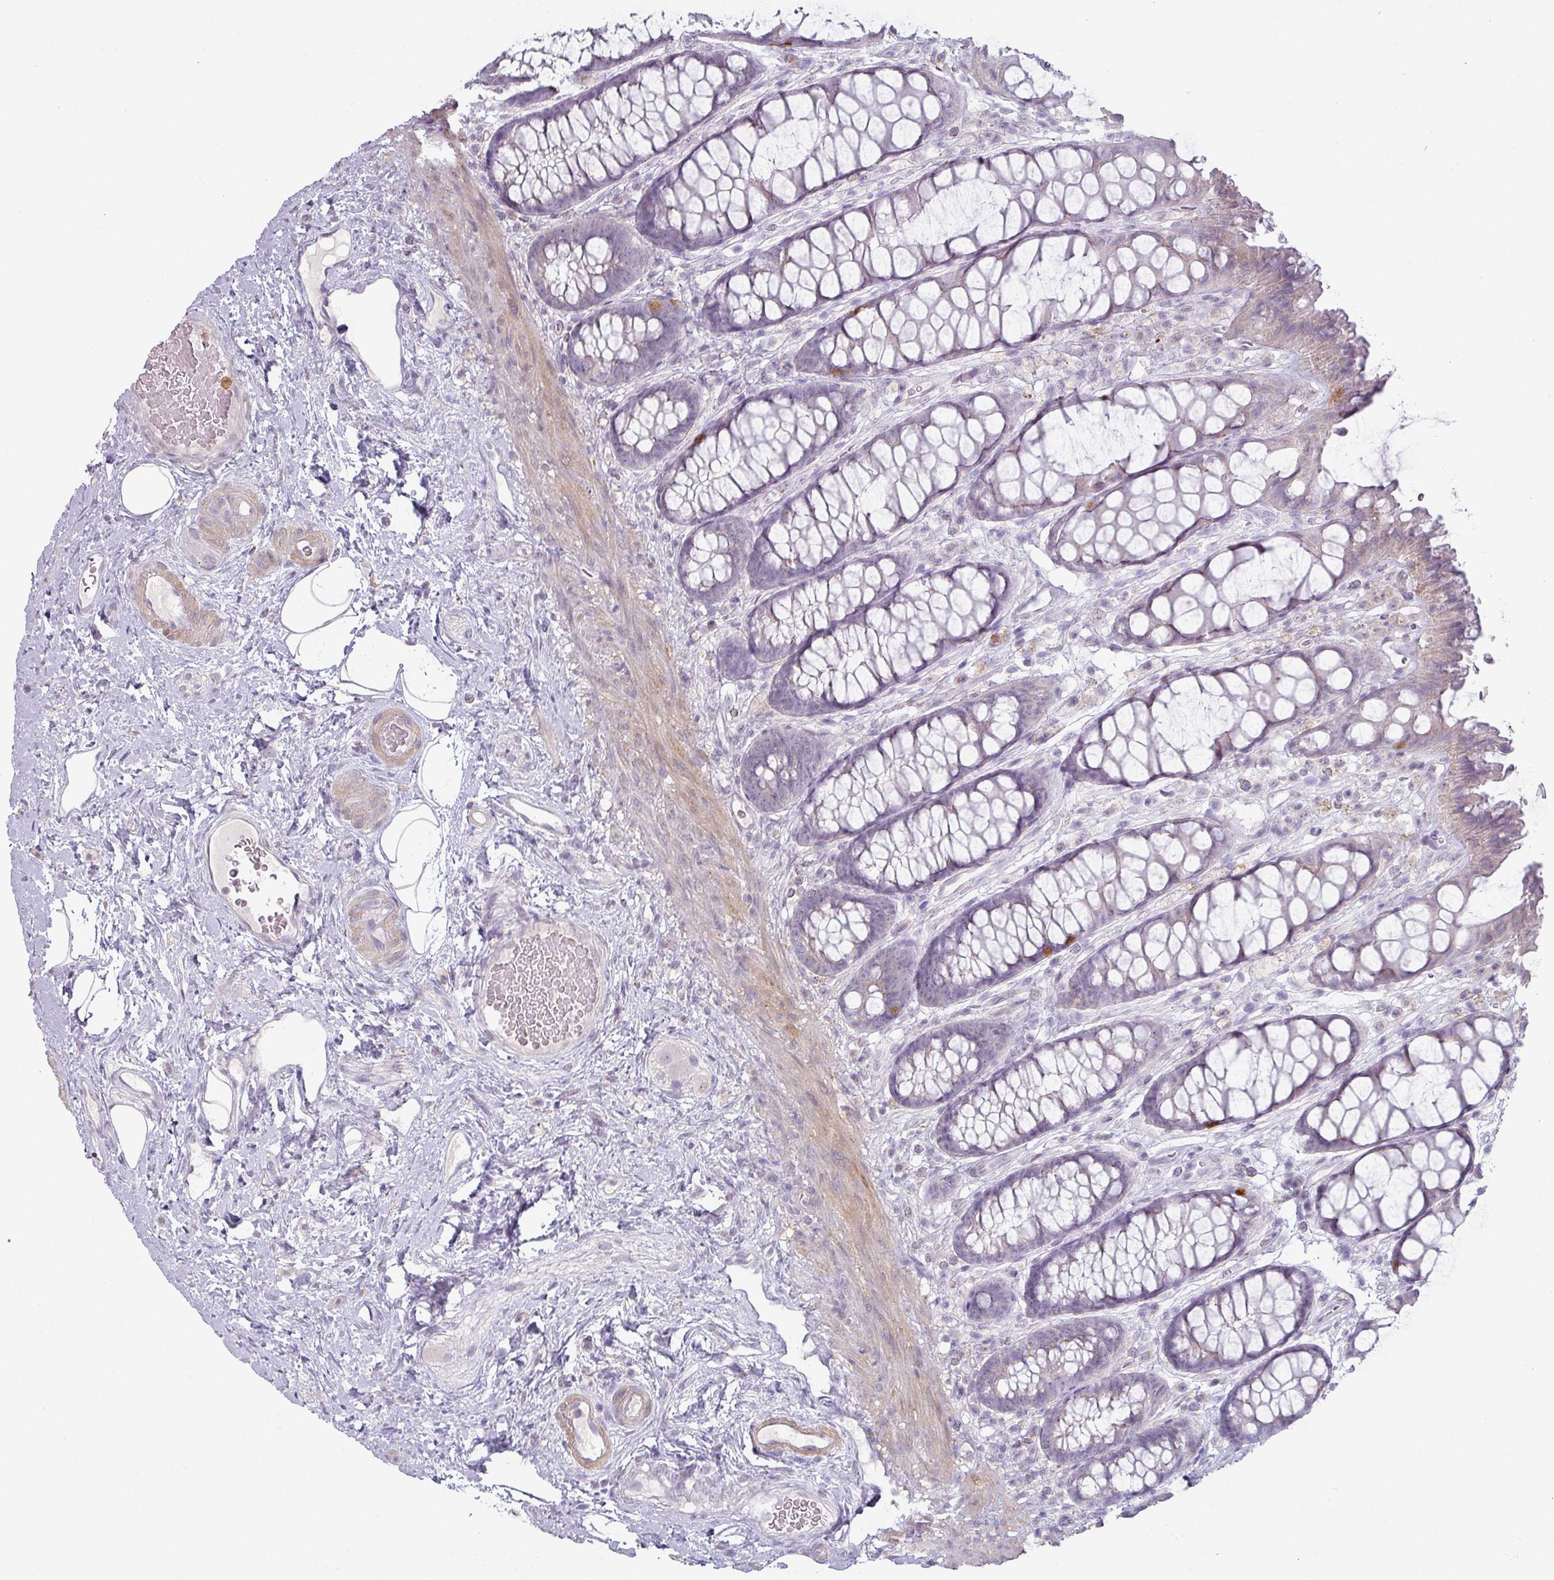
{"staining": {"intensity": "moderate", "quantity": "<25%", "location": "cytoplasmic/membranous"}, "tissue": "rectum", "cell_type": "Glandular cells", "image_type": "normal", "snomed": [{"axis": "morphology", "description": "Normal tissue, NOS"}, {"axis": "topography", "description": "Rectum"}], "caption": "Normal rectum was stained to show a protein in brown. There is low levels of moderate cytoplasmic/membranous positivity in about <25% of glandular cells. (IHC, brightfield microscopy, high magnification).", "gene": "MAGEC3", "patient": {"sex": "female", "age": 67}}